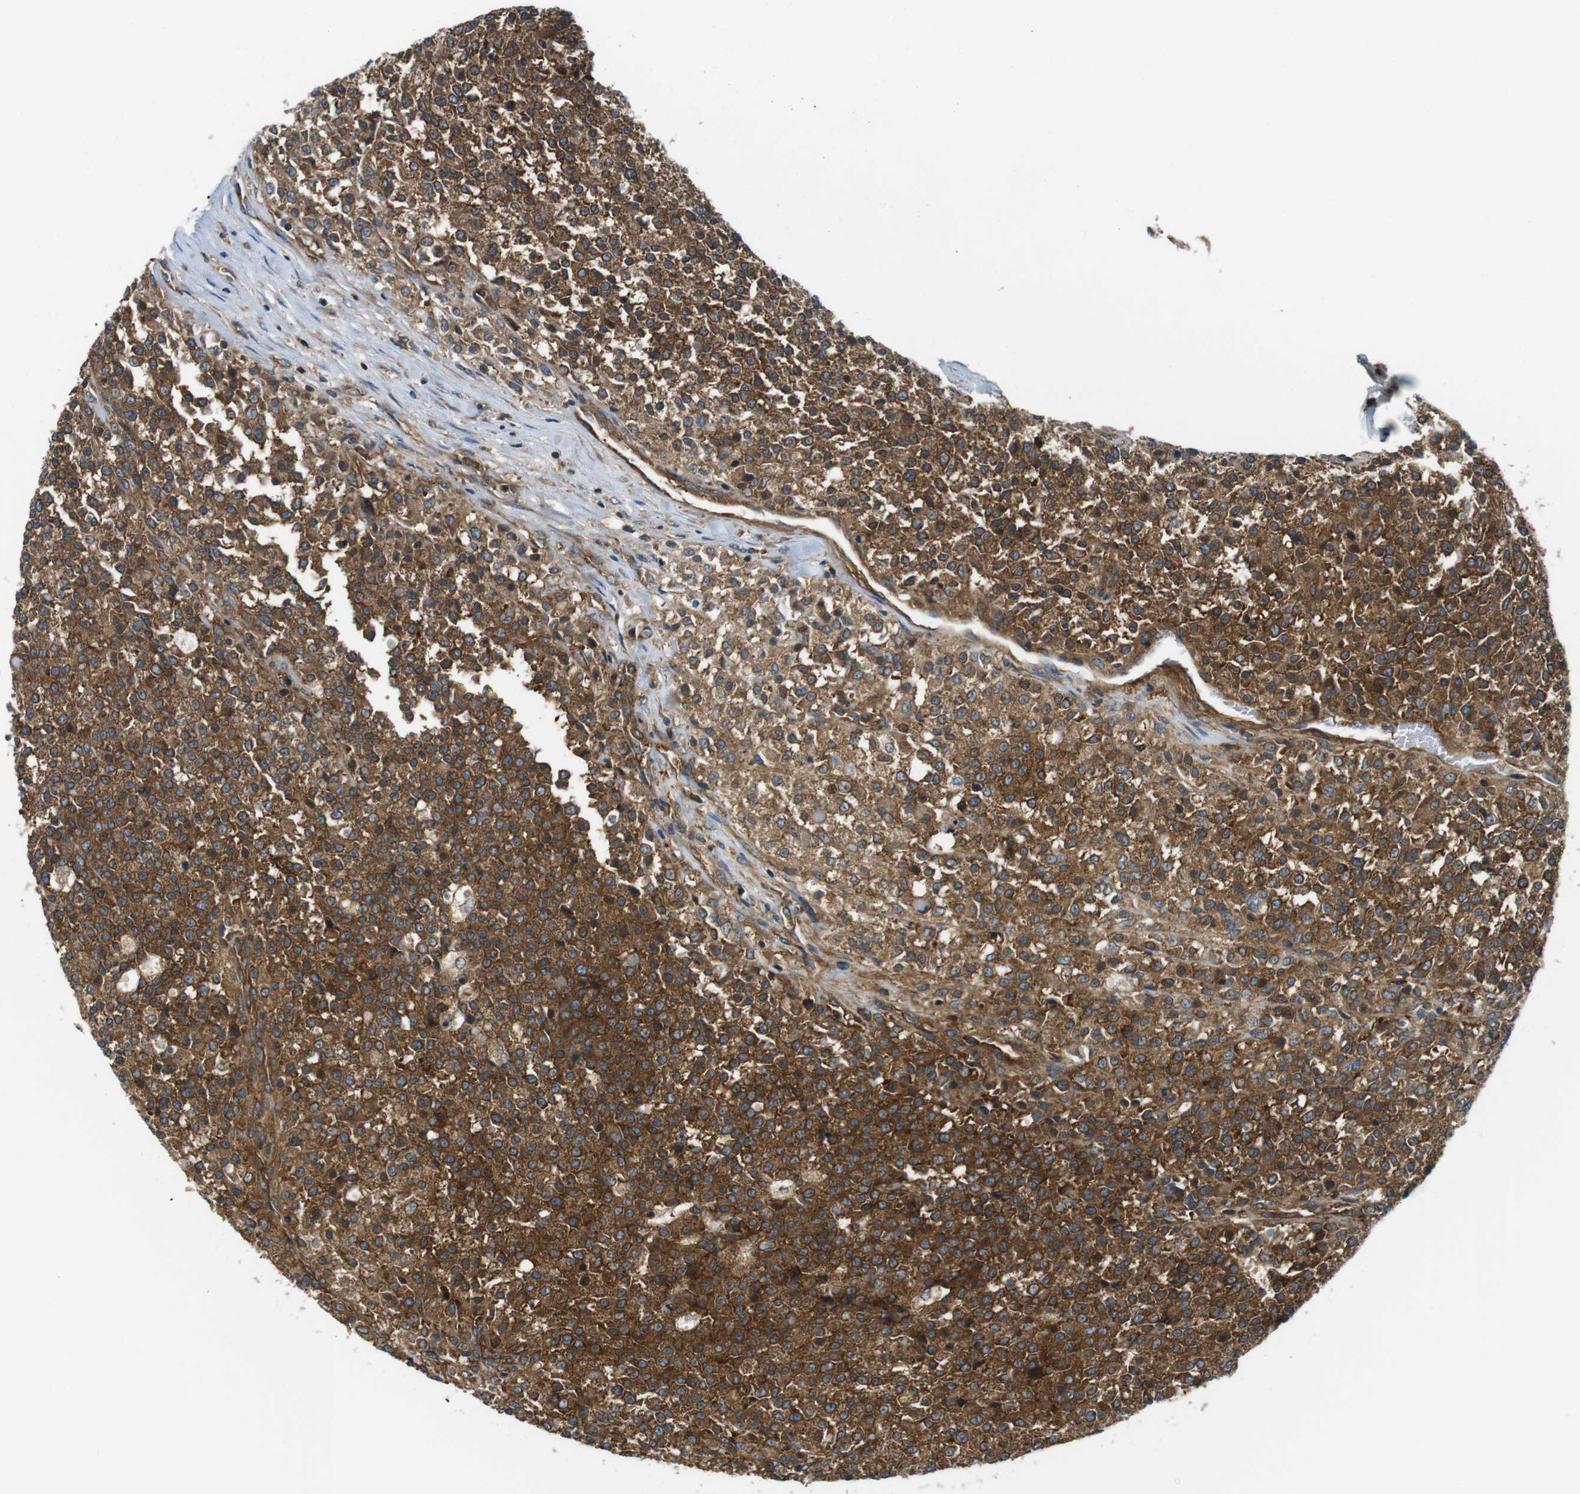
{"staining": {"intensity": "strong", "quantity": ">75%", "location": "cytoplasmic/membranous"}, "tissue": "testis cancer", "cell_type": "Tumor cells", "image_type": "cancer", "snomed": [{"axis": "morphology", "description": "Seminoma, NOS"}, {"axis": "topography", "description": "Testis"}], "caption": "Immunohistochemical staining of human seminoma (testis) reveals high levels of strong cytoplasmic/membranous protein expression in about >75% of tumor cells.", "gene": "TSC1", "patient": {"sex": "male", "age": 59}}